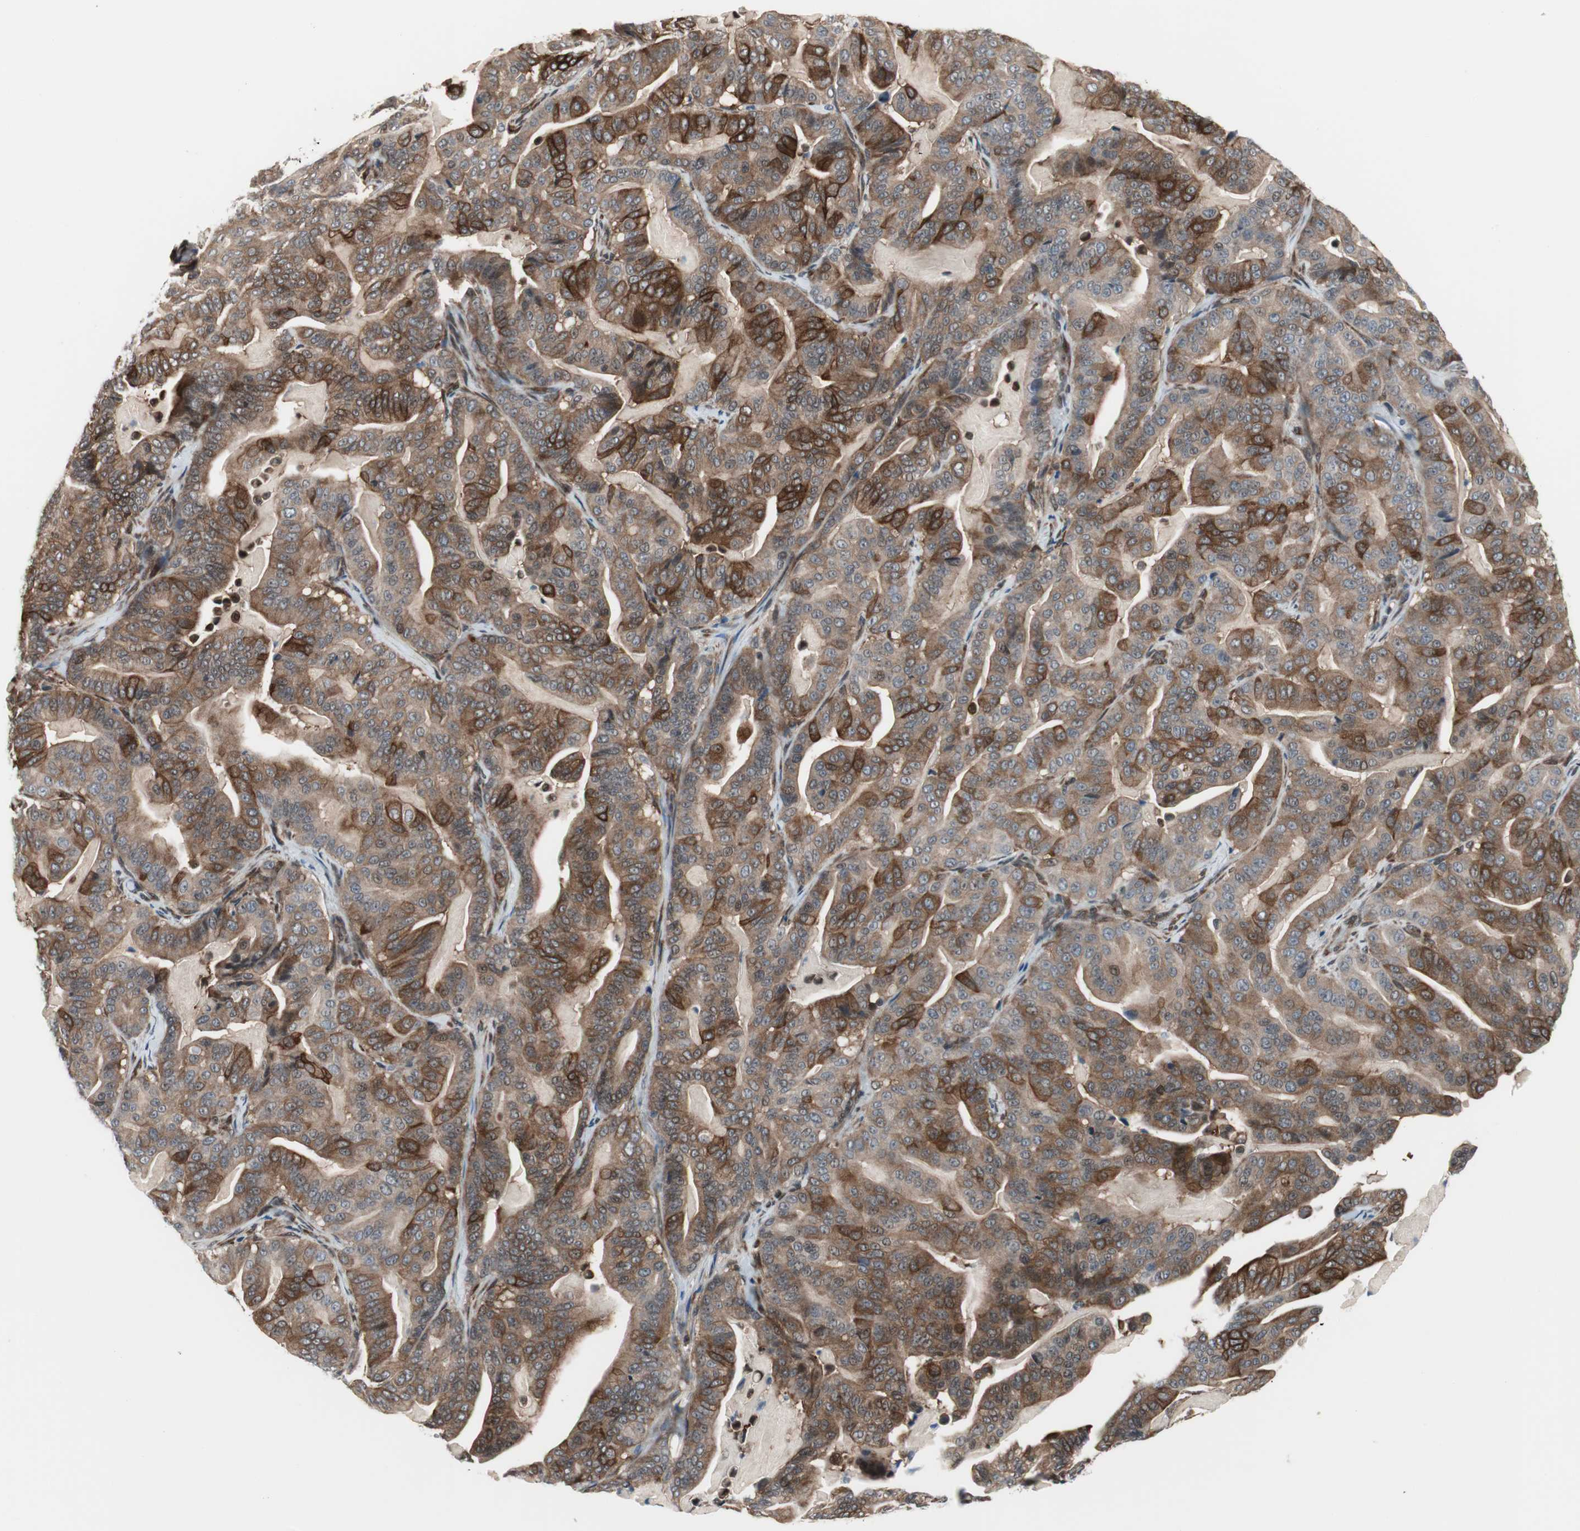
{"staining": {"intensity": "strong", "quantity": "25%-75%", "location": "cytoplasmic/membranous"}, "tissue": "pancreatic cancer", "cell_type": "Tumor cells", "image_type": "cancer", "snomed": [{"axis": "morphology", "description": "Adenocarcinoma, NOS"}, {"axis": "topography", "description": "Pancreas"}], "caption": "An image showing strong cytoplasmic/membranous staining in approximately 25%-75% of tumor cells in pancreatic adenocarcinoma, as visualized by brown immunohistochemical staining.", "gene": "ZNF512B", "patient": {"sex": "male", "age": 63}}